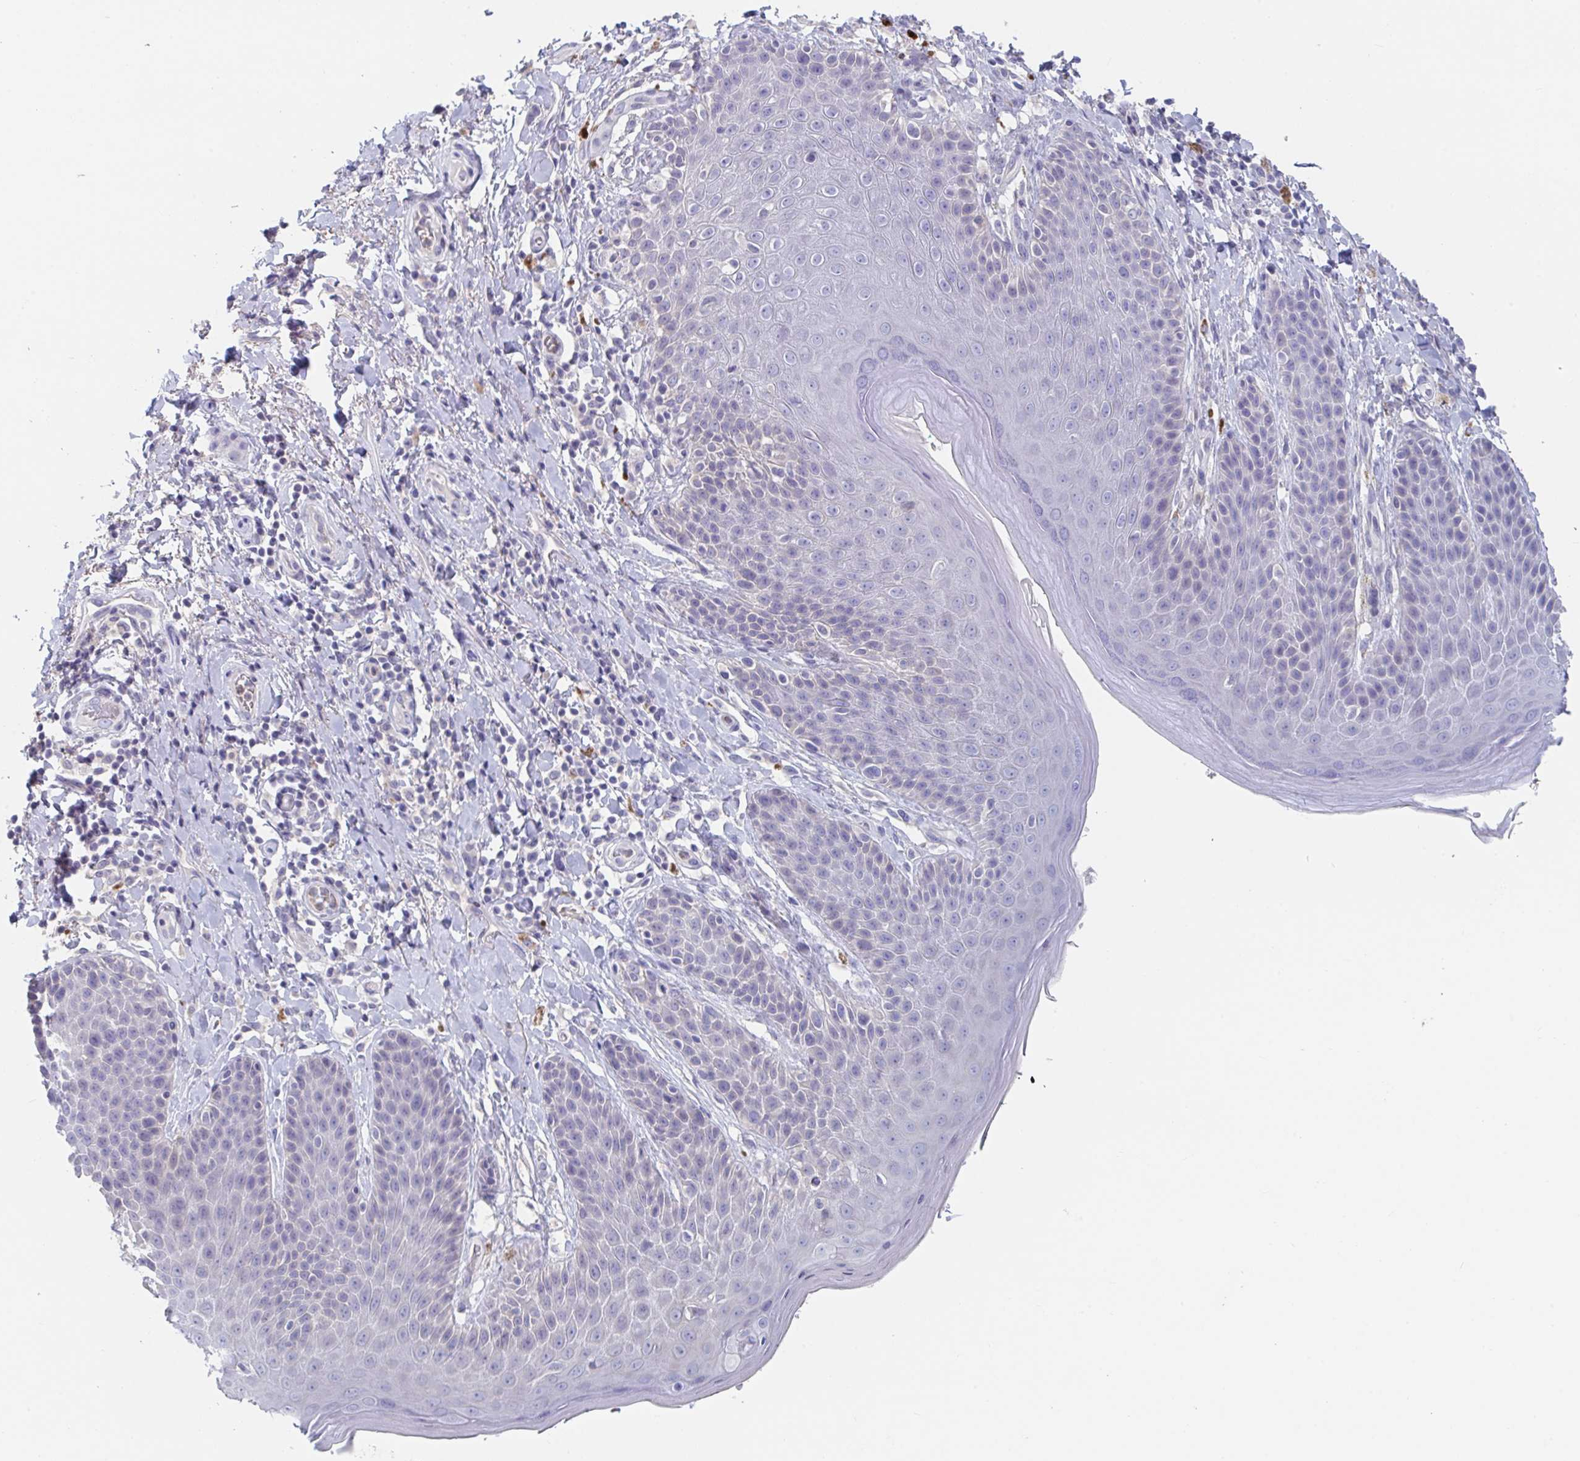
{"staining": {"intensity": "weak", "quantity": "<25%", "location": "cytoplasmic/membranous"}, "tissue": "skin", "cell_type": "Epidermal cells", "image_type": "normal", "snomed": [{"axis": "morphology", "description": "Normal tissue, NOS"}, {"axis": "topography", "description": "Anal"}, {"axis": "topography", "description": "Peripheral nerve tissue"}], "caption": "Epidermal cells show no significant expression in unremarkable skin.", "gene": "KCNK5", "patient": {"sex": "male", "age": 51}}